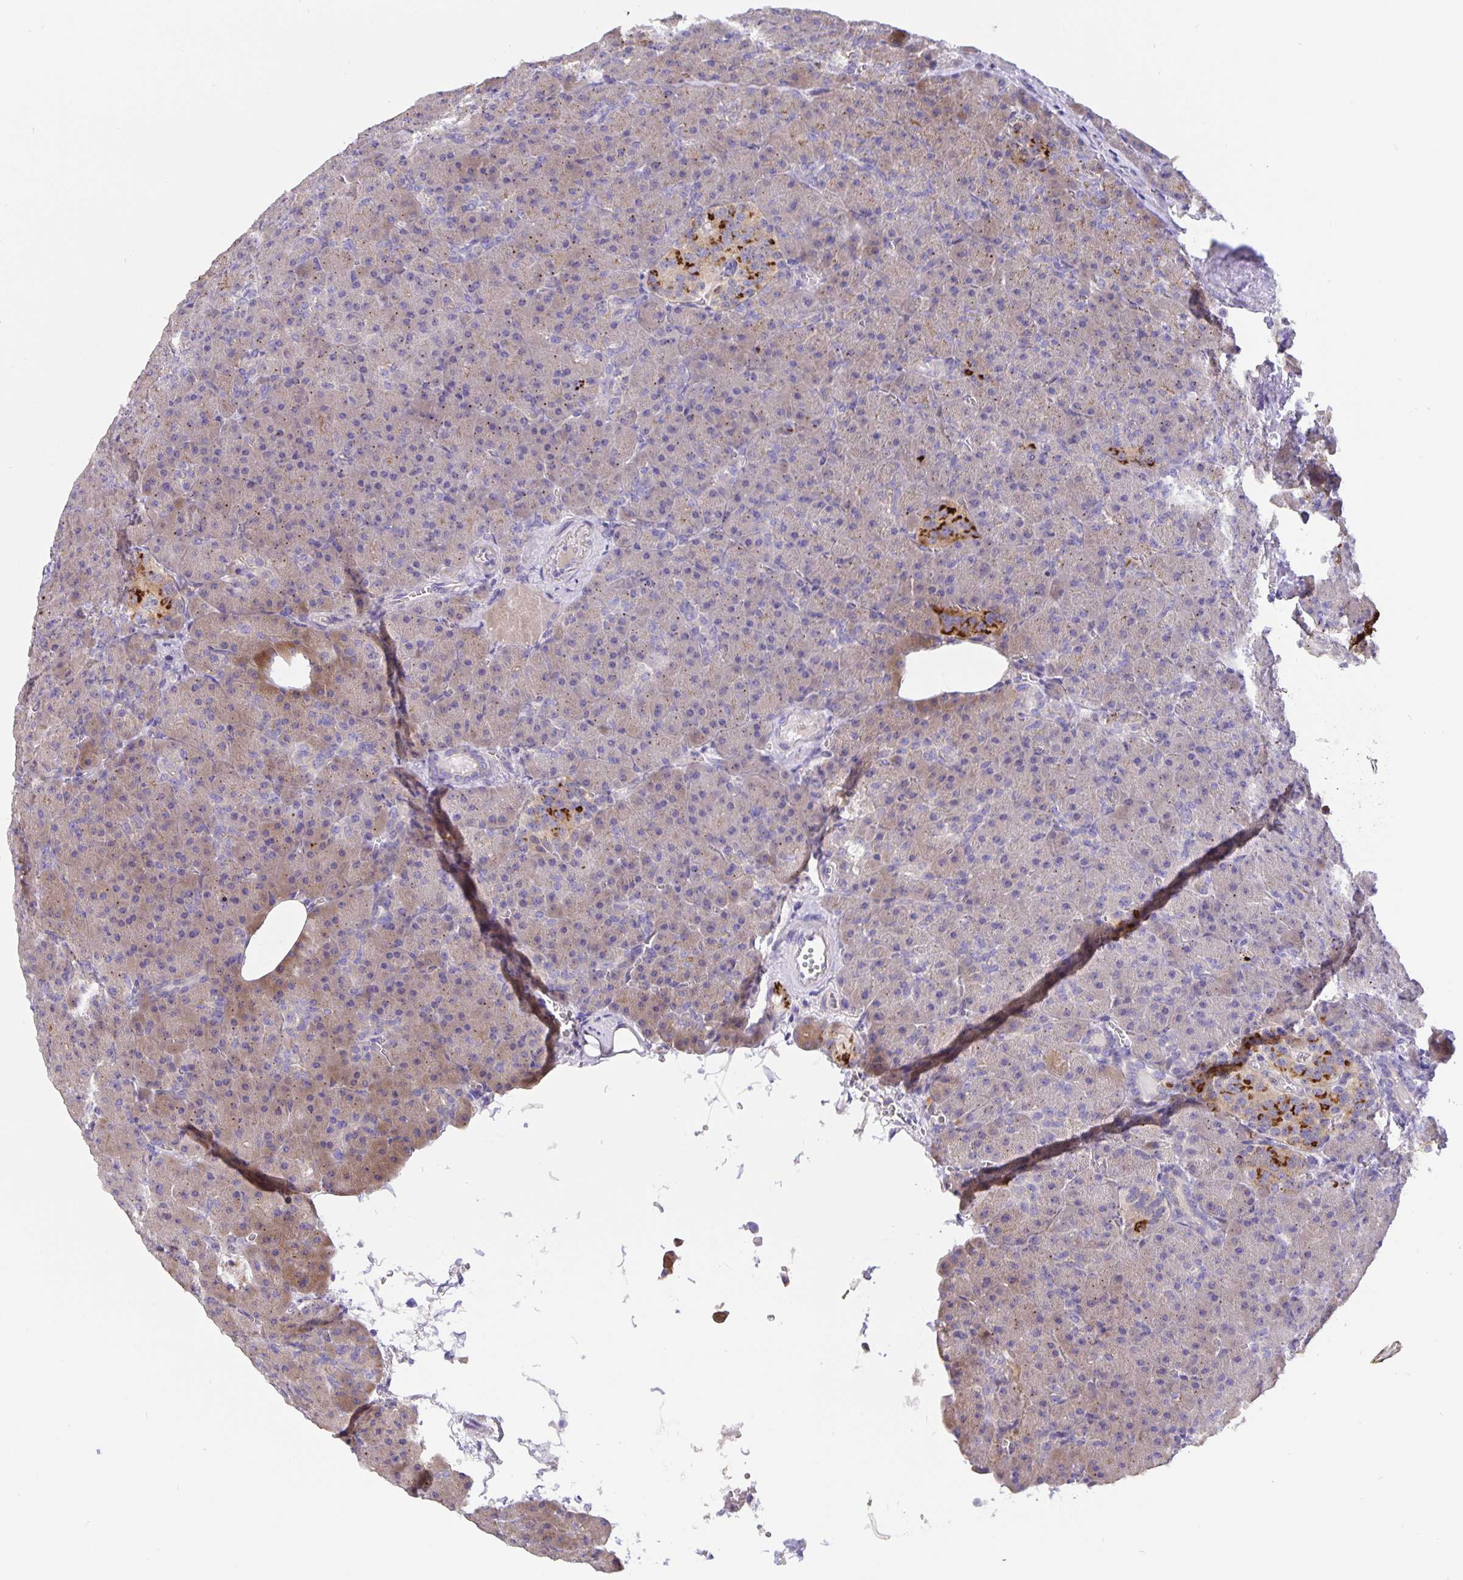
{"staining": {"intensity": "weak", "quantity": ">75%", "location": "cytoplasmic/membranous"}, "tissue": "pancreas", "cell_type": "Exocrine glandular cells", "image_type": "normal", "snomed": [{"axis": "morphology", "description": "Normal tissue, NOS"}, {"axis": "topography", "description": "Pancreas"}], "caption": "Normal pancreas displays weak cytoplasmic/membranous positivity in approximately >75% of exocrine glandular cells (Brightfield microscopy of DAB IHC at high magnification)..", "gene": "EML6", "patient": {"sex": "female", "age": 74}}